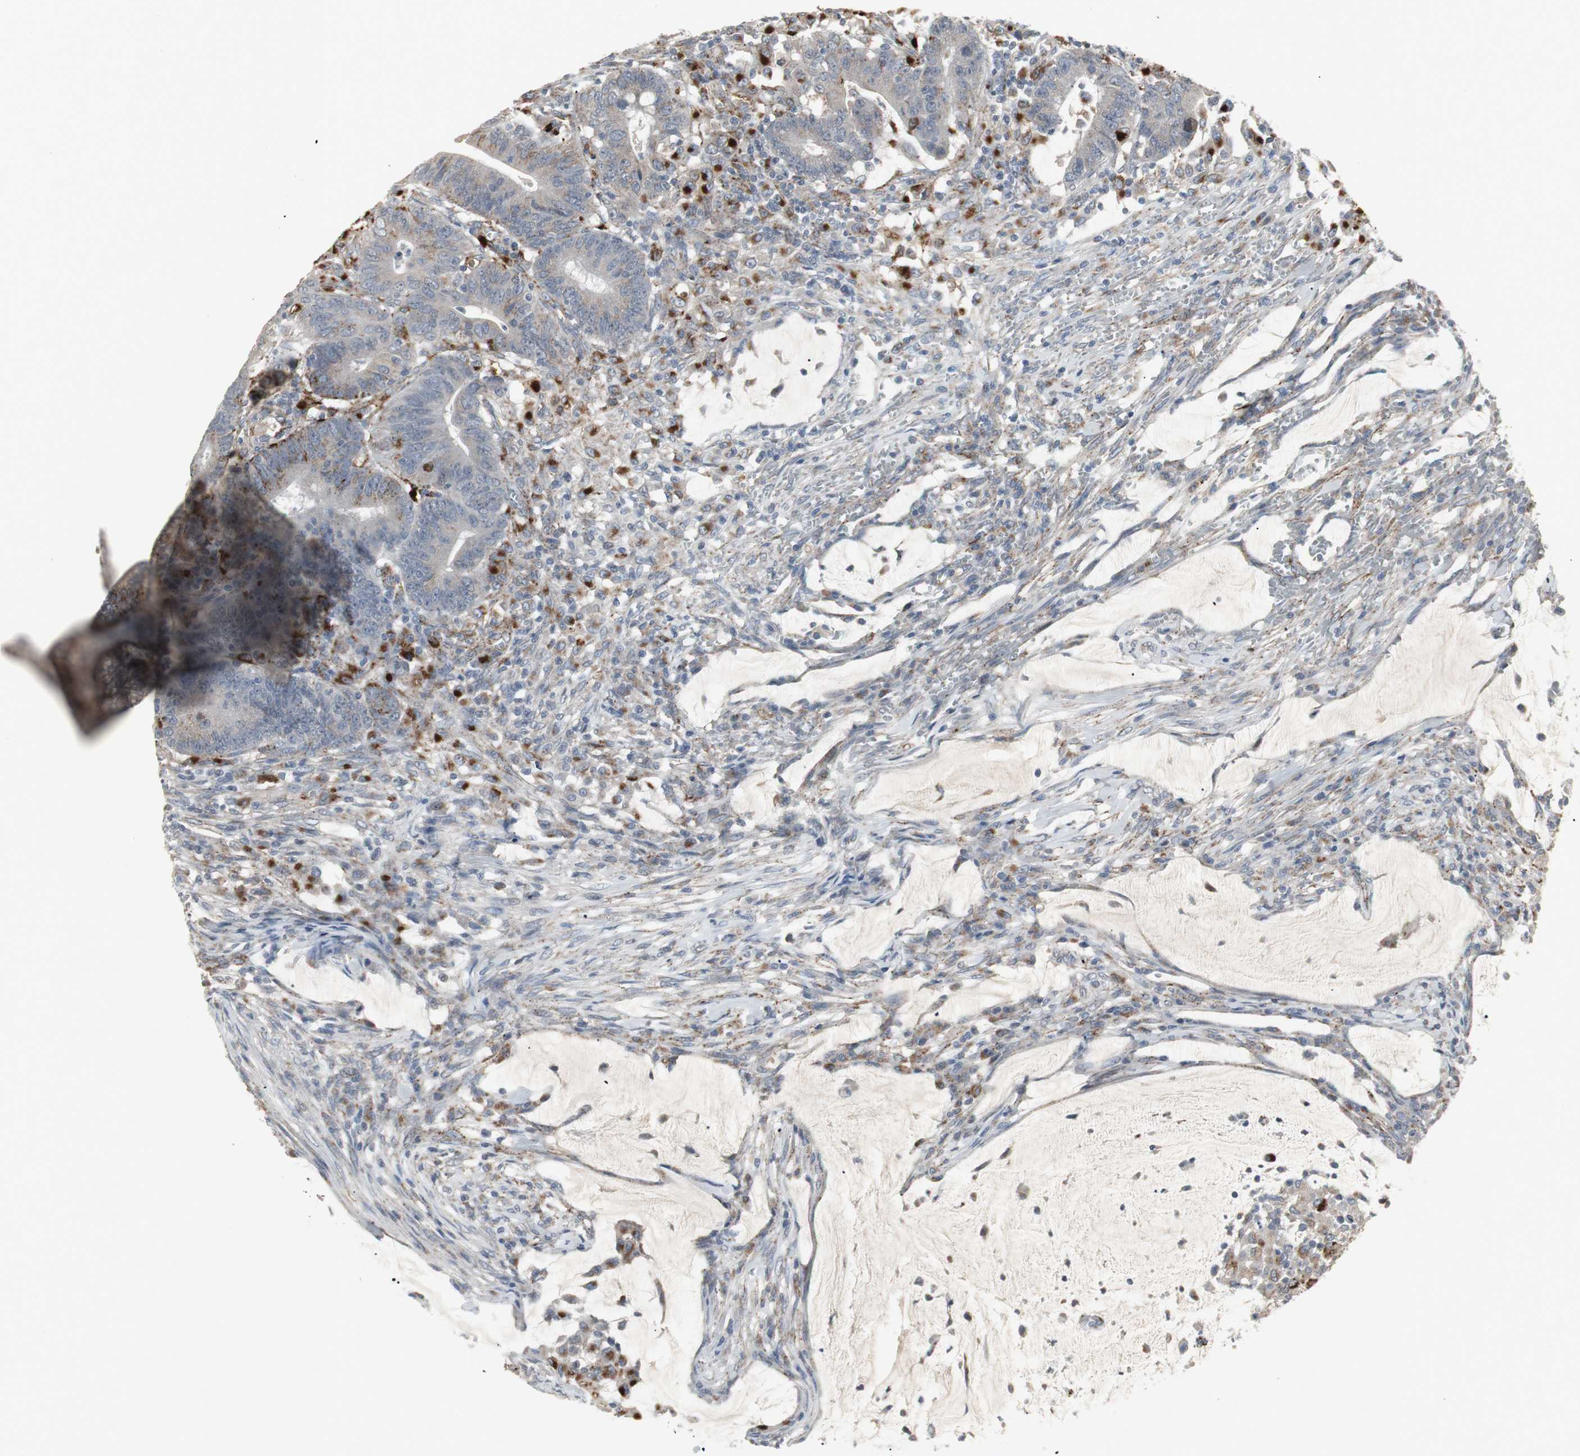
{"staining": {"intensity": "strong", "quantity": "25%-75%", "location": "cytoplasmic/membranous"}, "tissue": "colorectal cancer", "cell_type": "Tumor cells", "image_type": "cancer", "snomed": [{"axis": "morphology", "description": "Adenocarcinoma, NOS"}, {"axis": "topography", "description": "Colon"}], "caption": "An immunohistochemistry micrograph of neoplastic tissue is shown. Protein staining in brown shows strong cytoplasmic/membranous positivity in adenocarcinoma (colorectal) within tumor cells.", "gene": "GBA1", "patient": {"sex": "male", "age": 45}}